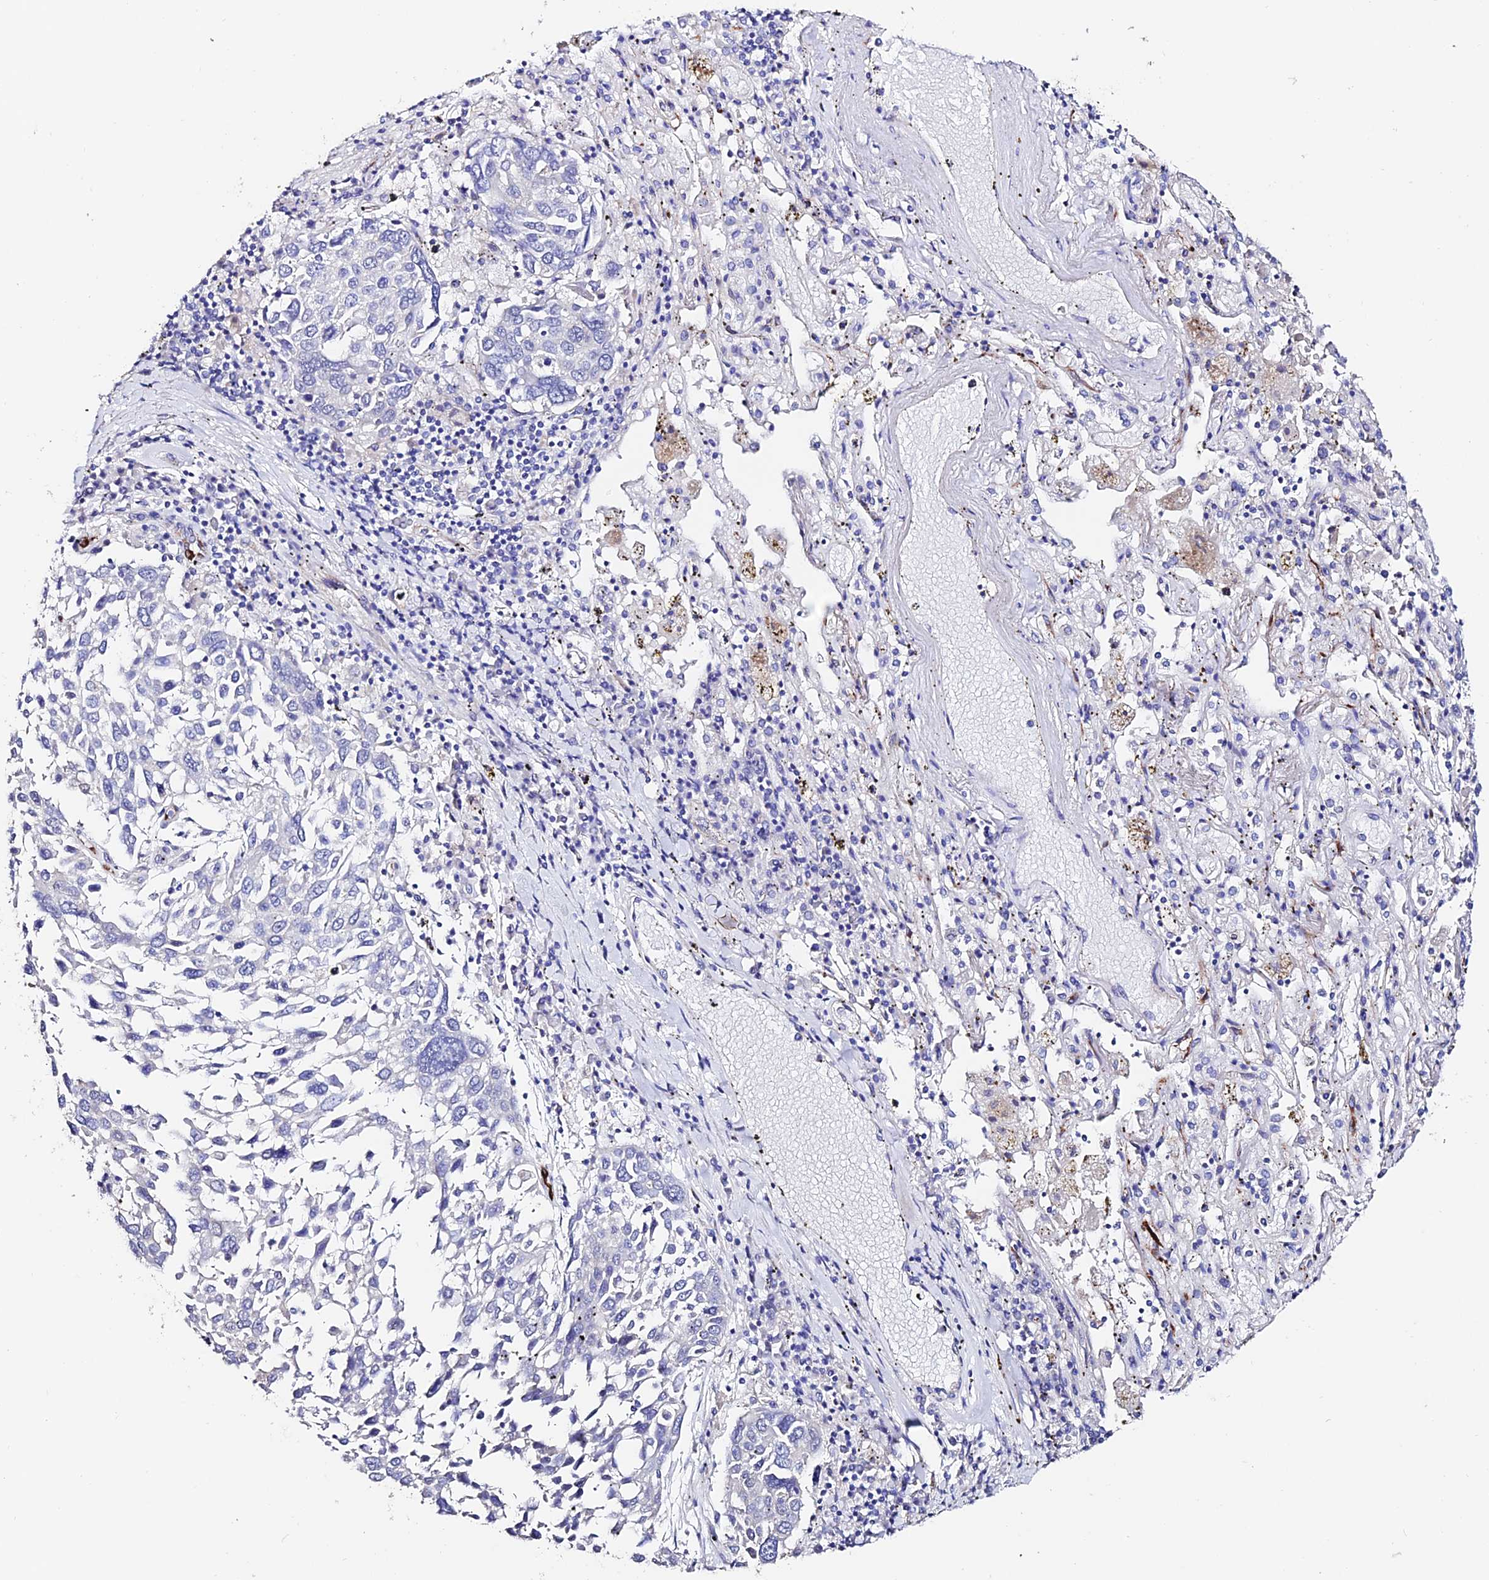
{"staining": {"intensity": "negative", "quantity": "none", "location": "none"}, "tissue": "lung cancer", "cell_type": "Tumor cells", "image_type": "cancer", "snomed": [{"axis": "morphology", "description": "Squamous cell carcinoma, NOS"}, {"axis": "topography", "description": "Lung"}], "caption": "Tumor cells show no significant positivity in lung squamous cell carcinoma.", "gene": "ESM1", "patient": {"sex": "male", "age": 65}}